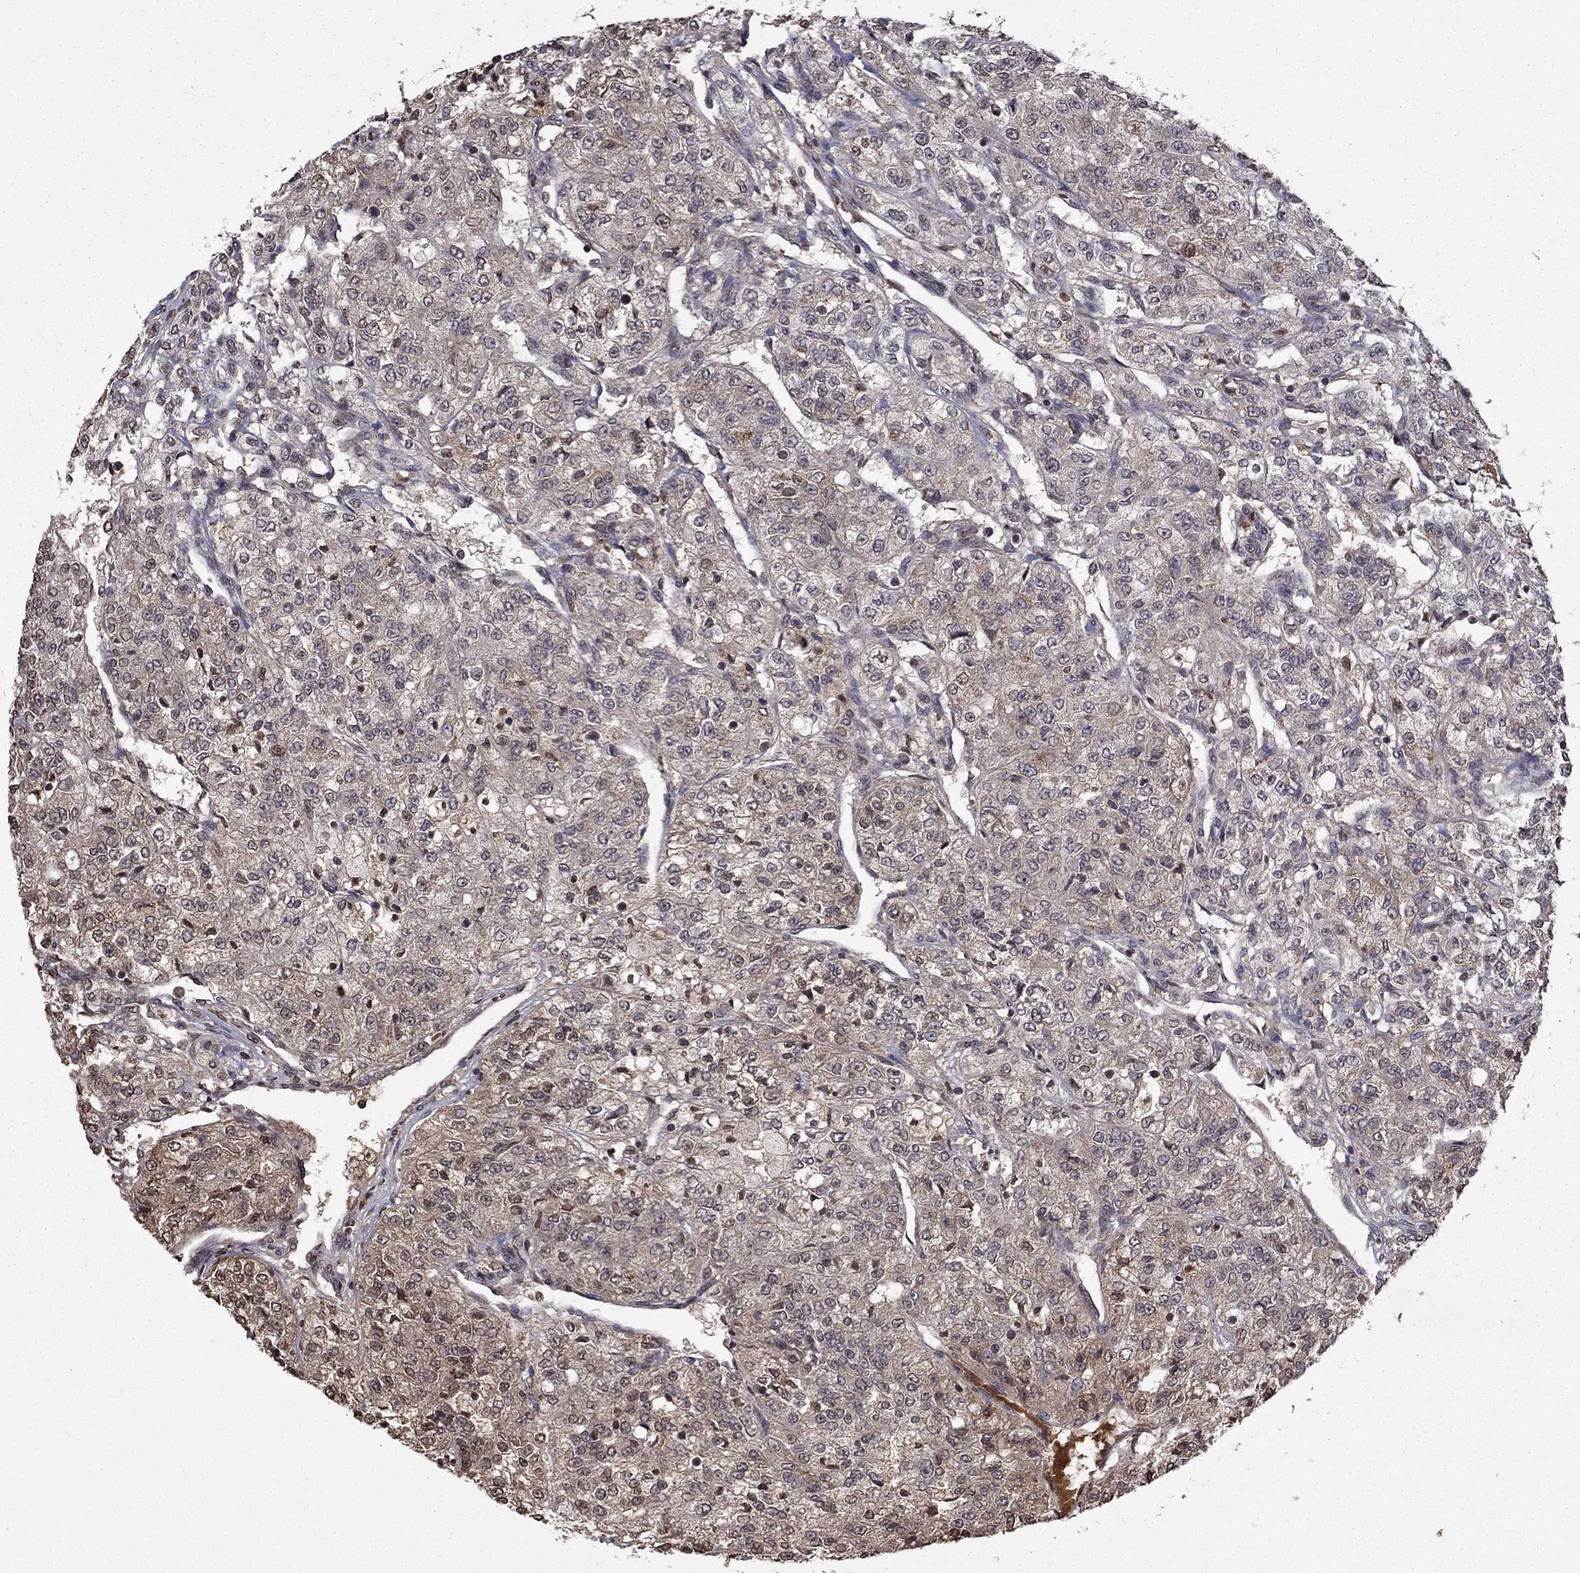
{"staining": {"intensity": "negative", "quantity": "none", "location": "none"}, "tissue": "renal cancer", "cell_type": "Tumor cells", "image_type": "cancer", "snomed": [{"axis": "morphology", "description": "Adenocarcinoma, NOS"}, {"axis": "topography", "description": "Kidney"}], "caption": "Renal adenocarcinoma was stained to show a protein in brown. There is no significant staining in tumor cells.", "gene": "NLGN1", "patient": {"sex": "female", "age": 63}}